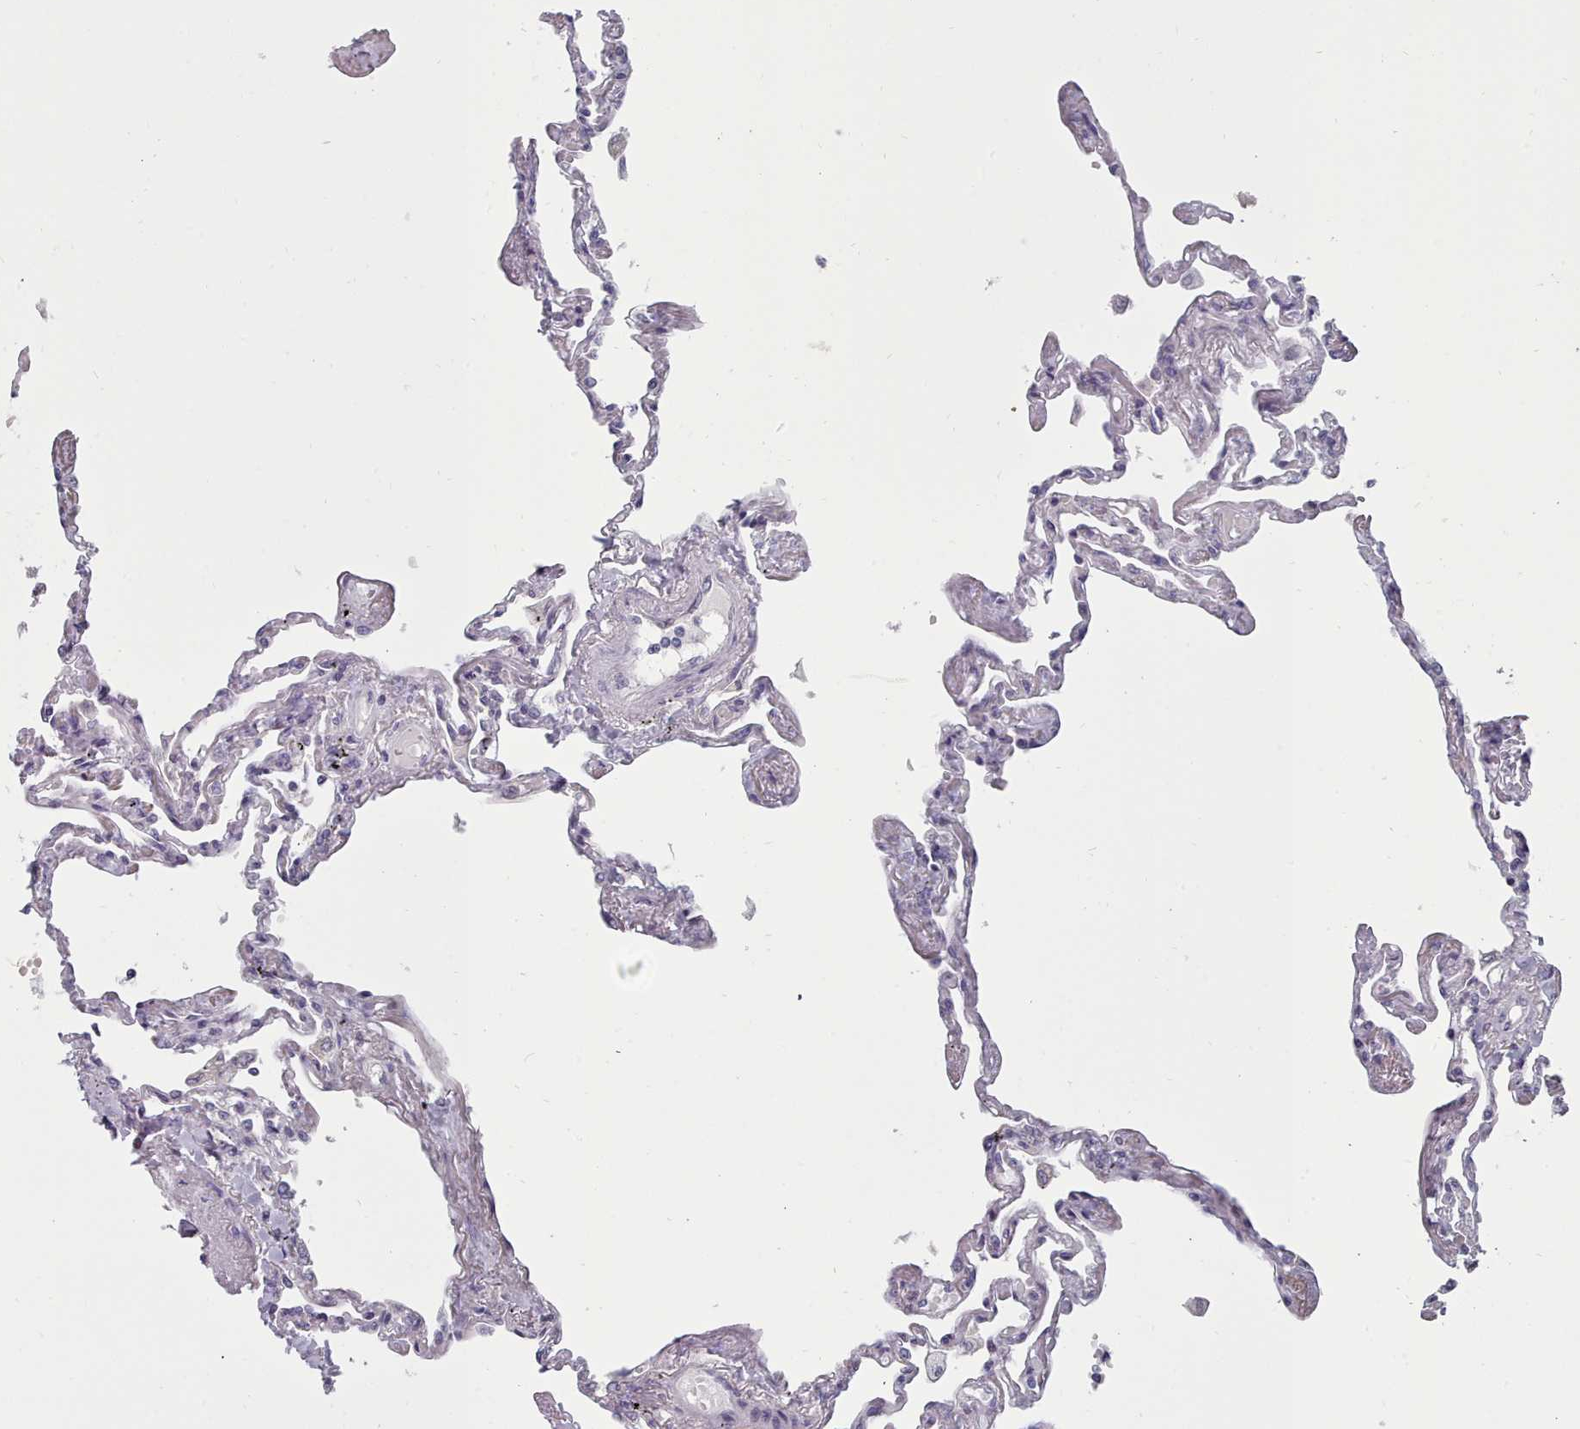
{"staining": {"intensity": "moderate", "quantity": "<25%", "location": "nuclear"}, "tissue": "lung", "cell_type": "Alveolar cells", "image_type": "normal", "snomed": [{"axis": "morphology", "description": "Normal tissue, NOS"}, {"axis": "topography", "description": "Lung"}], "caption": "Protein staining of unremarkable lung reveals moderate nuclear expression in about <25% of alveolar cells.", "gene": "GINS1", "patient": {"sex": "female", "age": 67}}